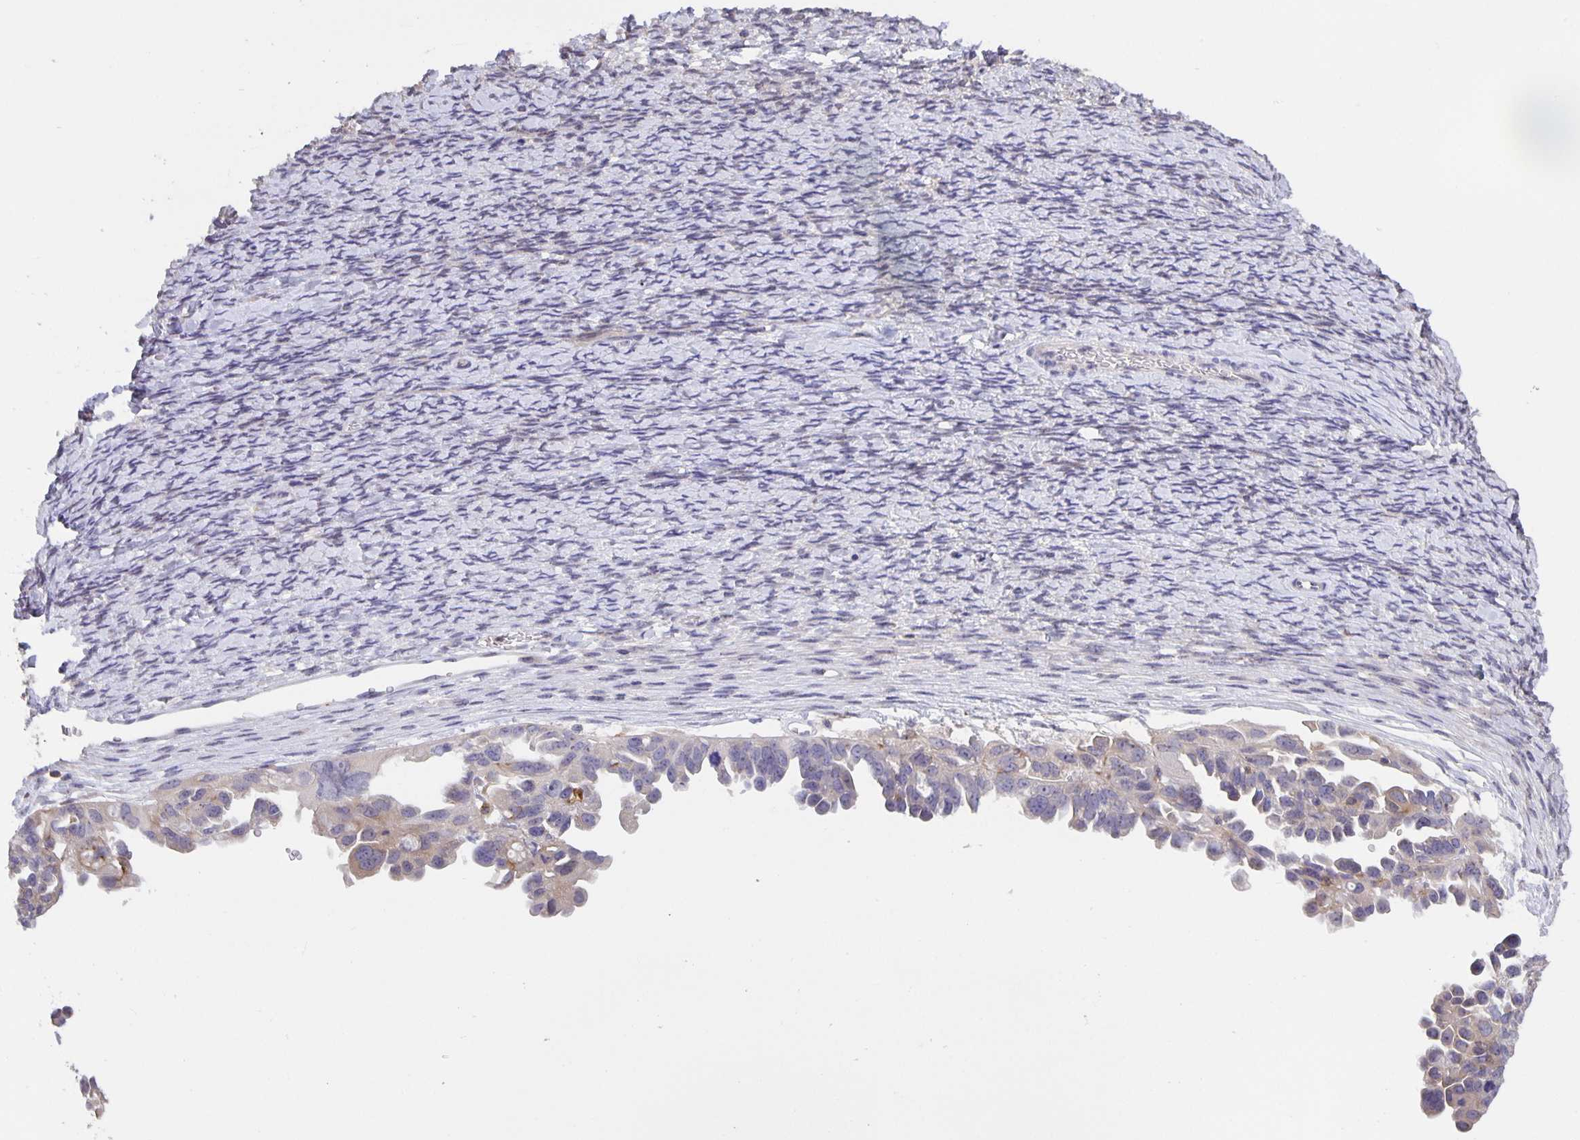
{"staining": {"intensity": "weak", "quantity": "<25%", "location": "cytoplasmic/membranous"}, "tissue": "ovarian cancer", "cell_type": "Tumor cells", "image_type": "cancer", "snomed": [{"axis": "morphology", "description": "Cystadenocarcinoma, serous, NOS"}, {"axis": "topography", "description": "Ovary"}], "caption": "DAB (3,3'-diaminobenzidine) immunohistochemical staining of human serous cystadenocarcinoma (ovarian) demonstrates no significant expression in tumor cells. (IHC, brightfield microscopy, high magnification).", "gene": "MARCHF6", "patient": {"sex": "female", "age": 53}}